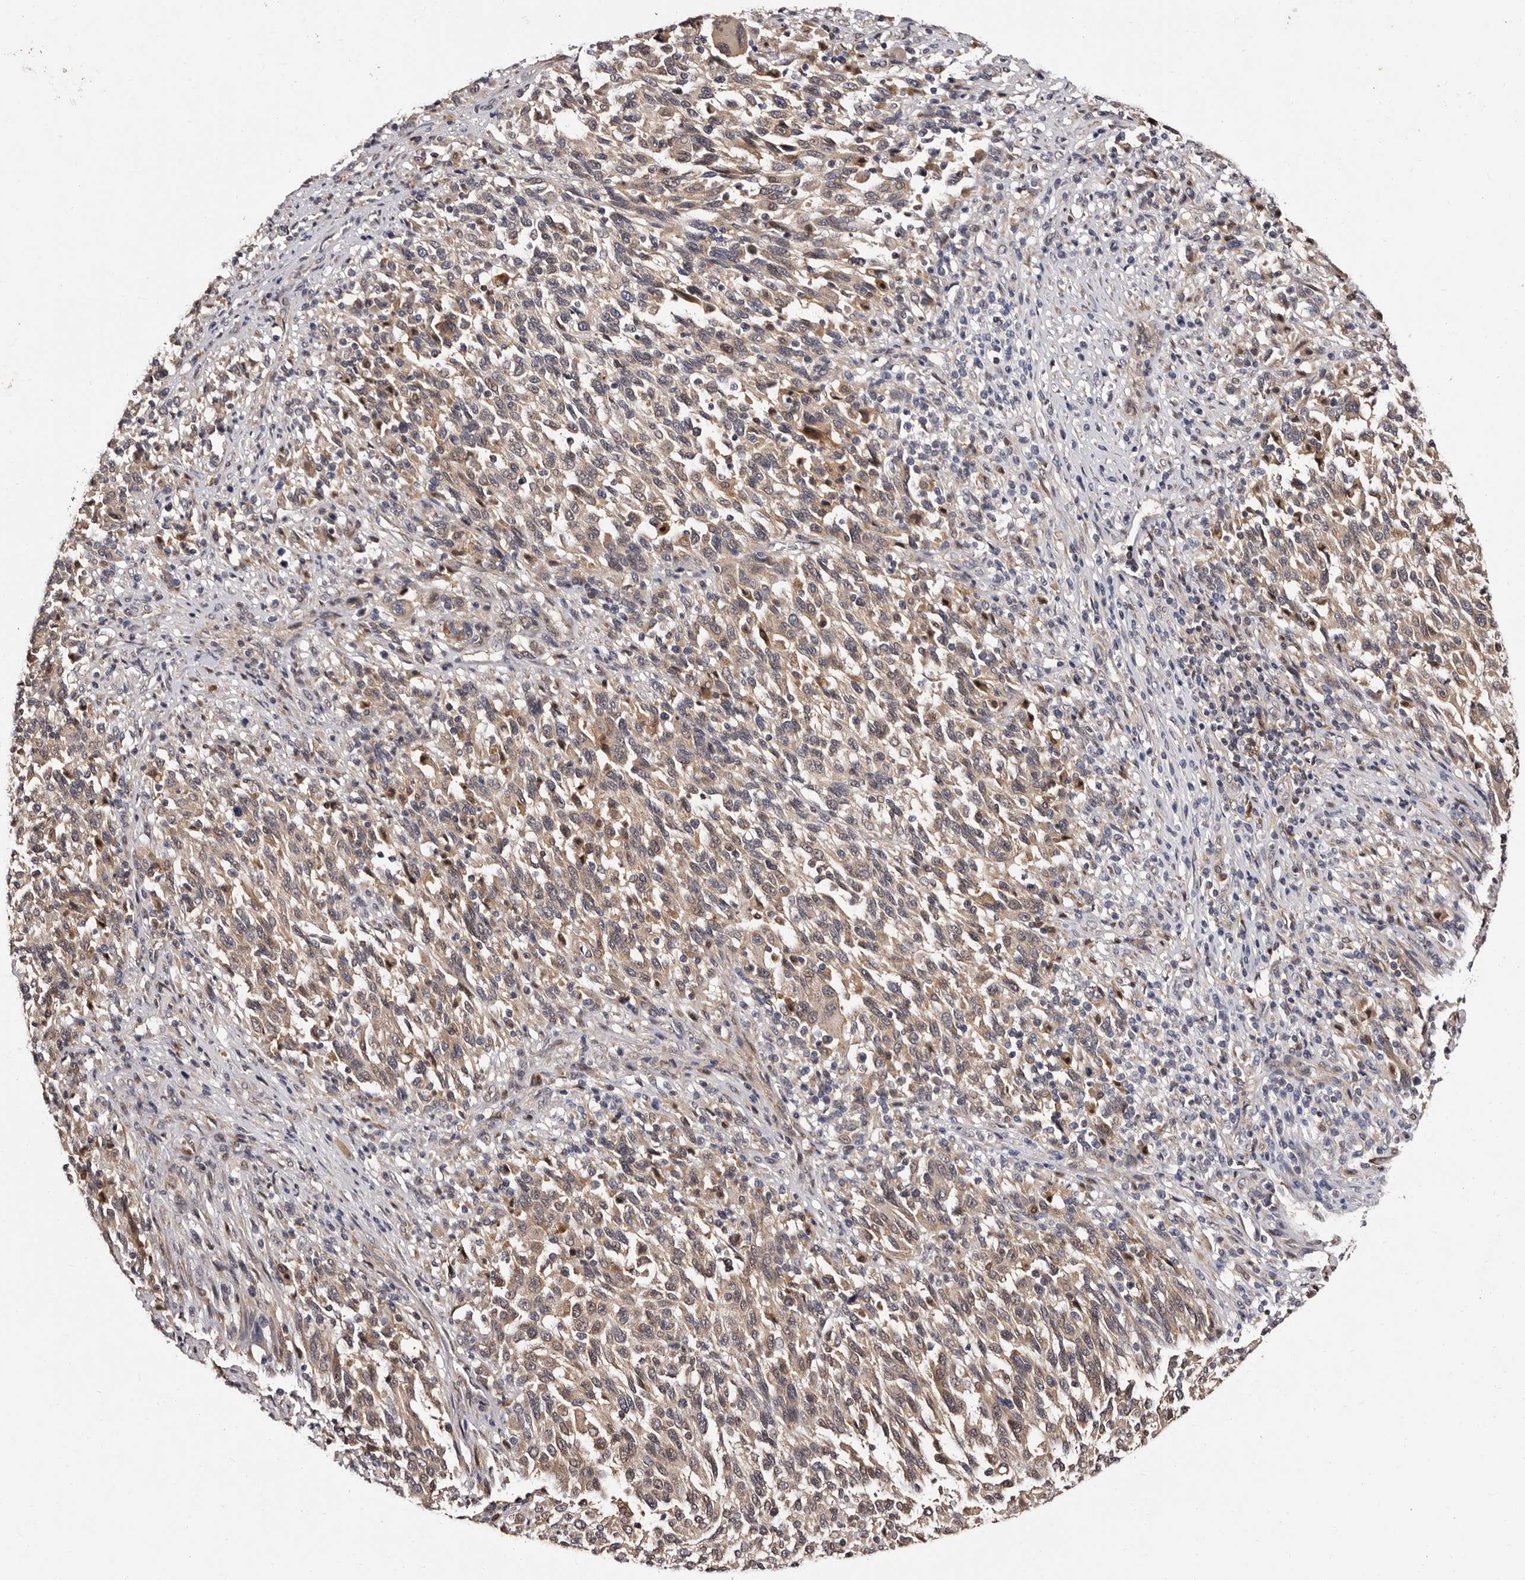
{"staining": {"intensity": "weak", "quantity": ">75%", "location": "cytoplasmic/membranous"}, "tissue": "melanoma", "cell_type": "Tumor cells", "image_type": "cancer", "snomed": [{"axis": "morphology", "description": "Malignant melanoma, Metastatic site"}, {"axis": "topography", "description": "Lymph node"}], "caption": "Brown immunohistochemical staining in melanoma reveals weak cytoplasmic/membranous staining in about >75% of tumor cells.", "gene": "DNPH1", "patient": {"sex": "male", "age": 61}}